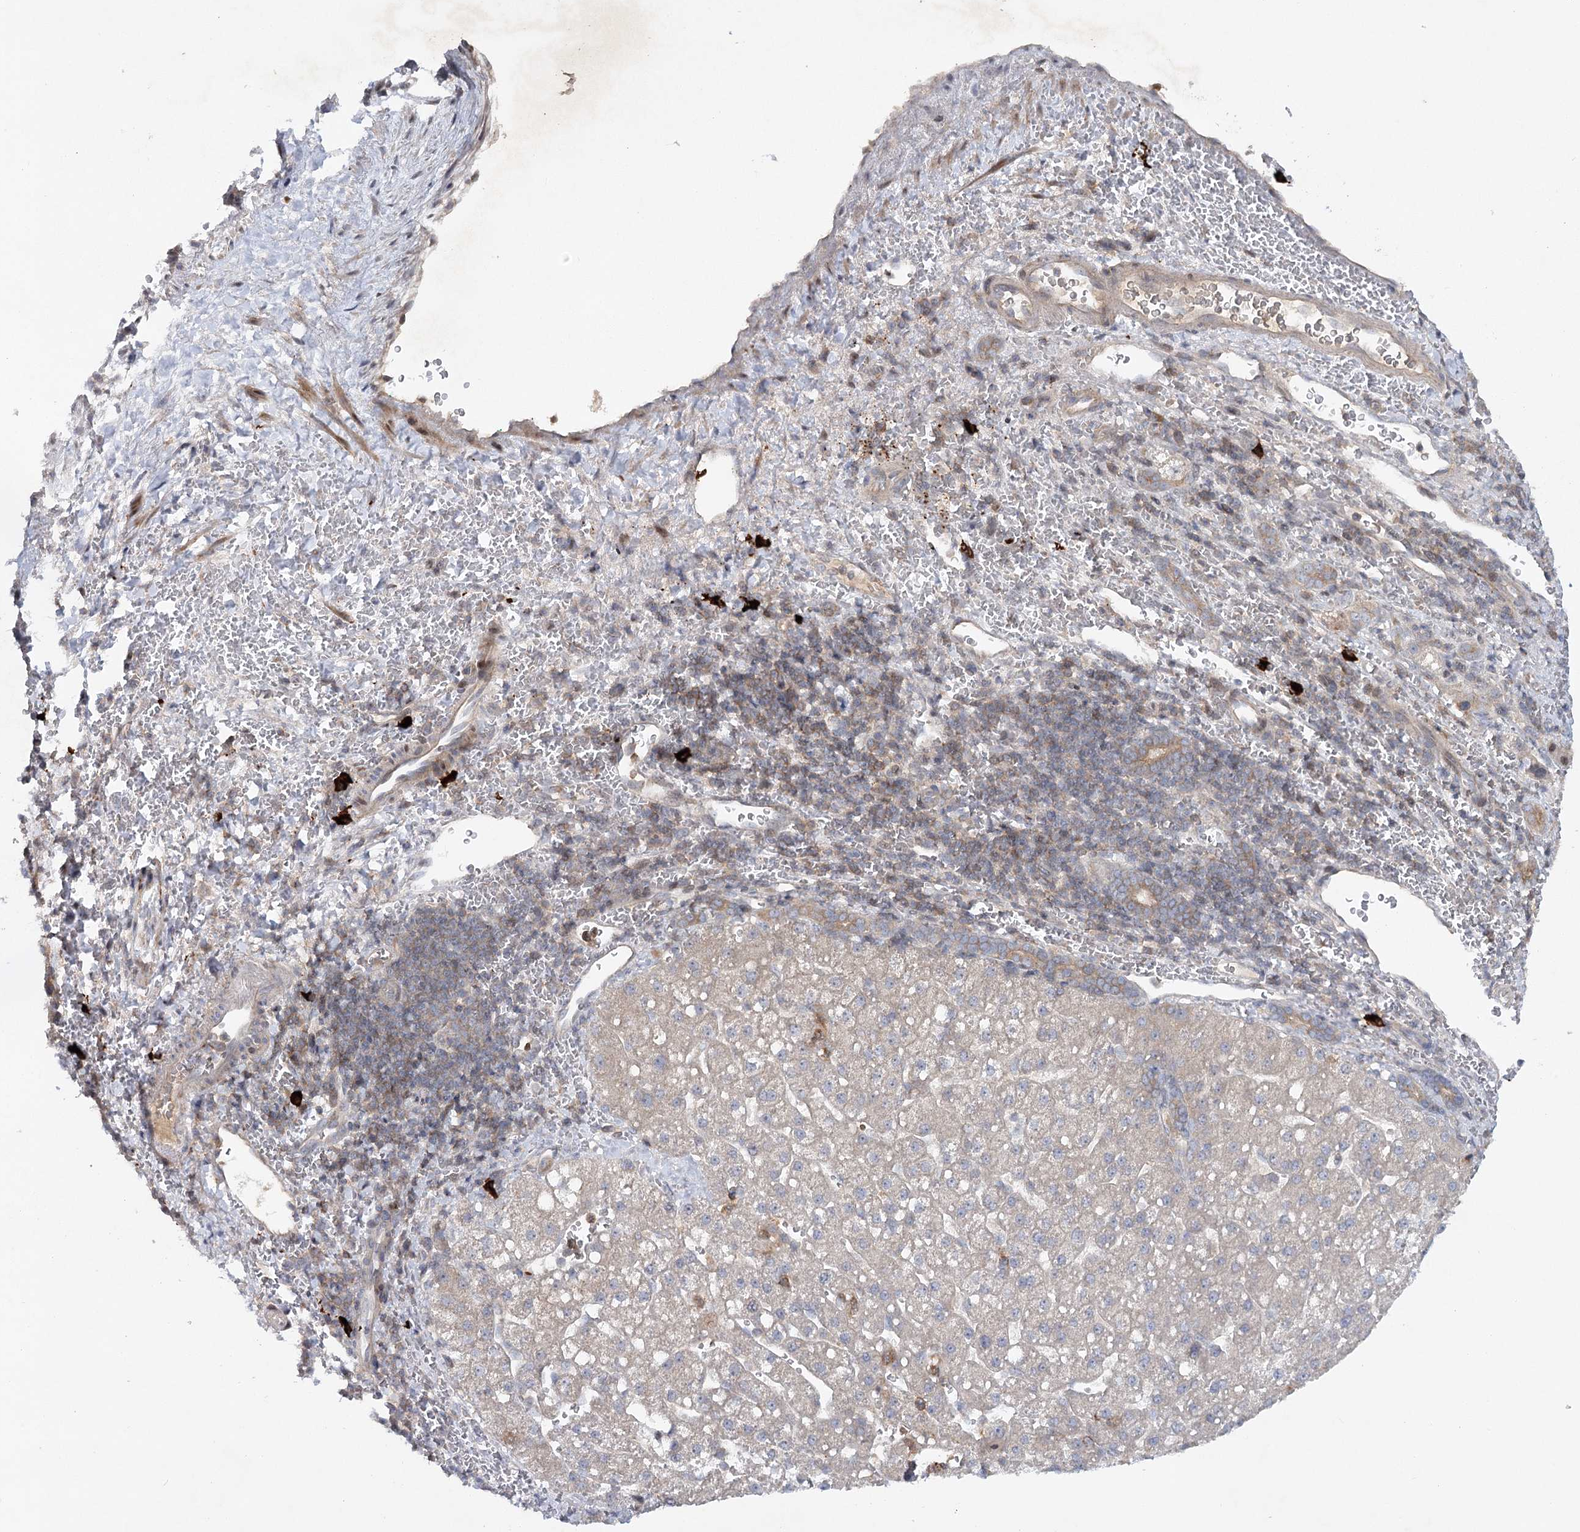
{"staining": {"intensity": "weak", "quantity": "<25%", "location": "cytoplasmic/membranous"}, "tissue": "liver cancer", "cell_type": "Tumor cells", "image_type": "cancer", "snomed": [{"axis": "morphology", "description": "Carcinoma, Hepatocellular, NOS"}, {"axis": "topography", "description": "Liver"}], "caption": "High power microscopy histopathology image of an IHC image of hepatocellular carcinoma (liver), revealing no significant staining in tumor cells.", "gene": "MAP3K13", "patient": {"sex": "male", "age": 57}}